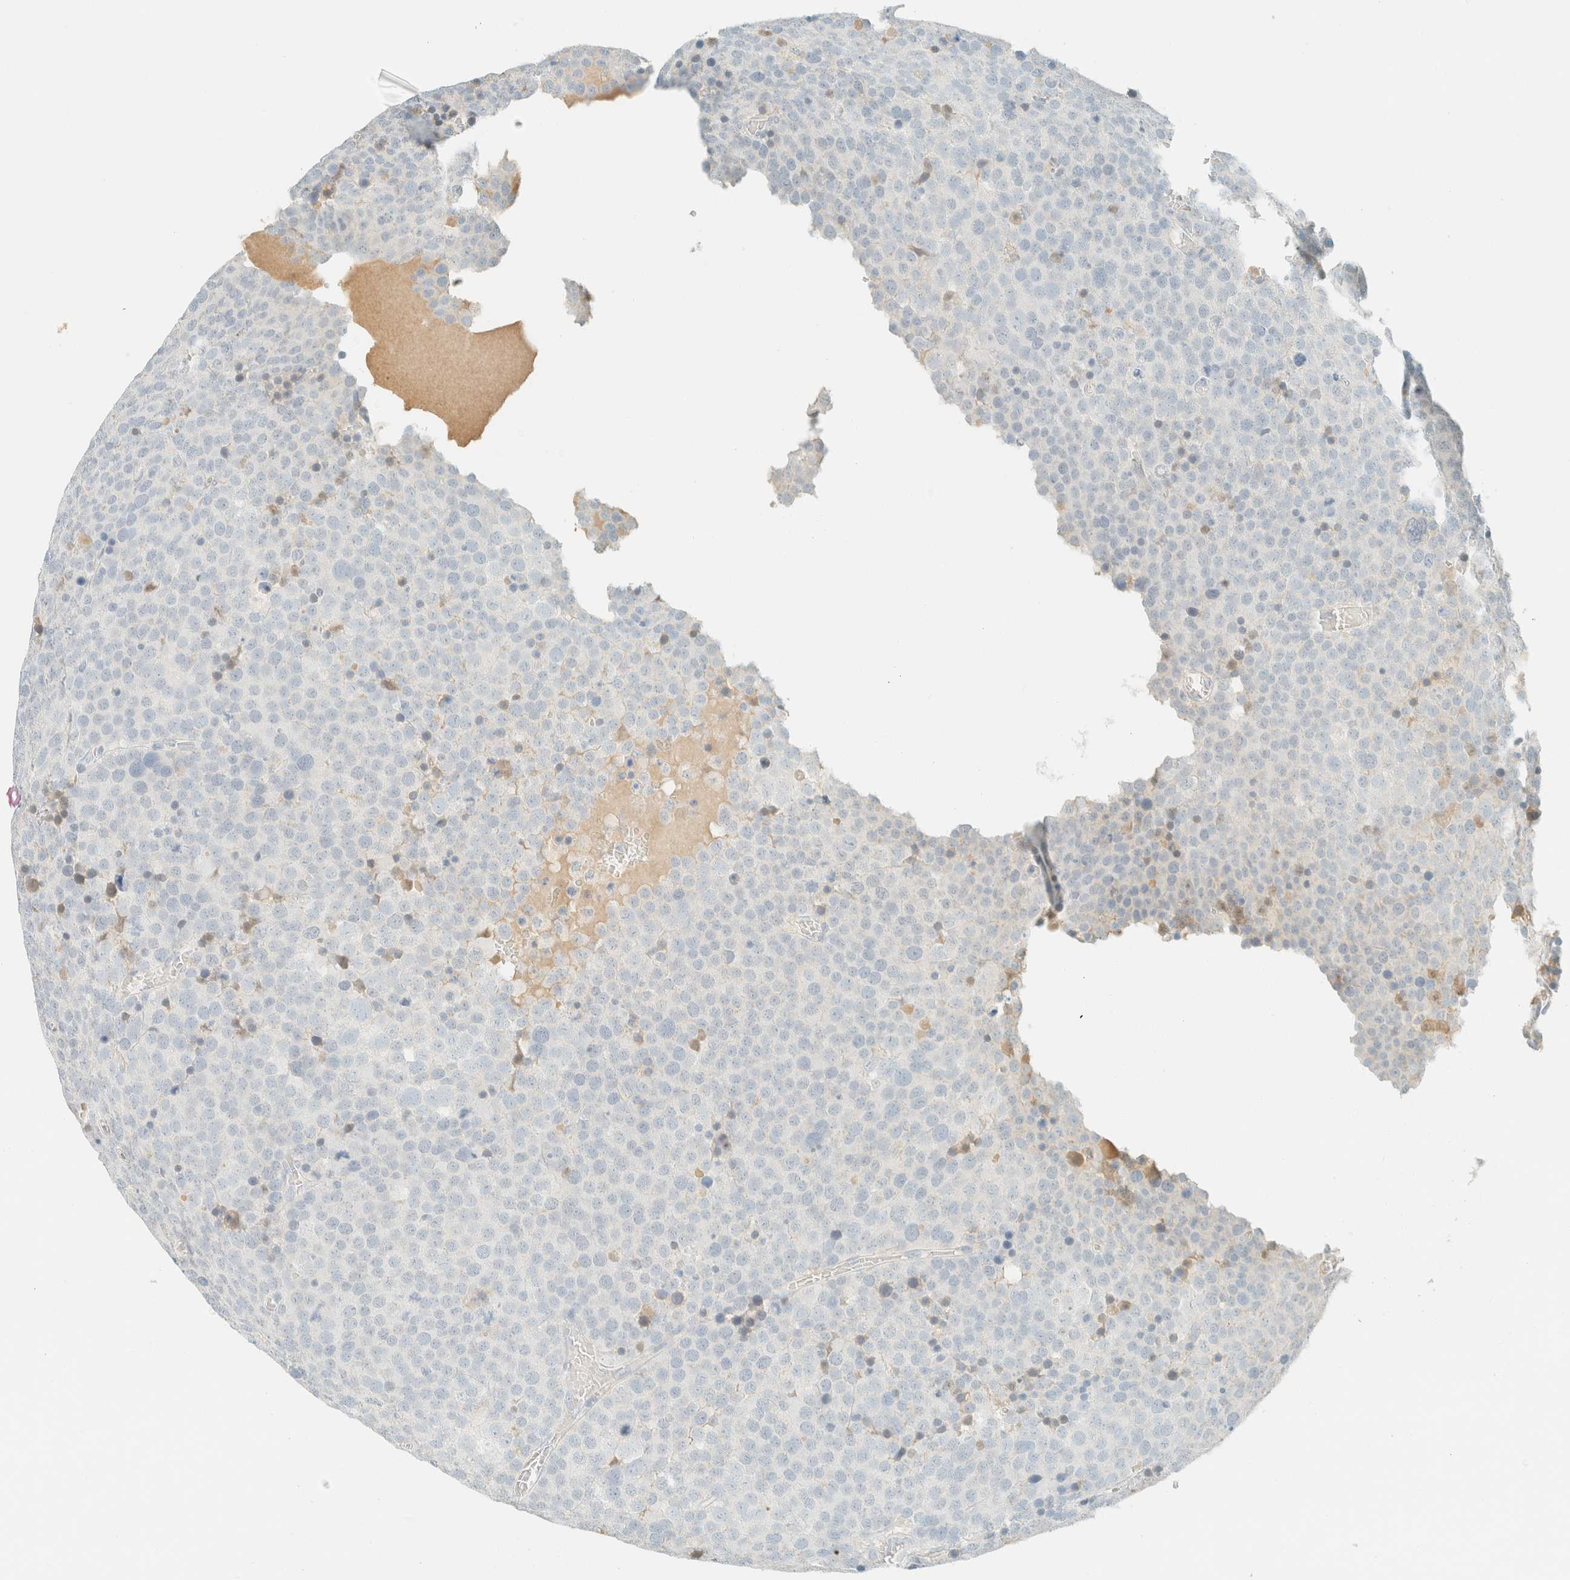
{"staining": {"intensity": "negative", "quantity": "none", "location": "none"}, "tissue": "testis cancer", "cell_type": "Tumor cells", "image_type": "cancer", "snomed": [{"axis": "morphology", "description": "Seminoma, NOS"}, {"axis": "topography", "description": "Testis"}], "caption": "This is an IHC image of human testis seminoma. There is no staining in tumor cells.", "gene": "GPA33", "patient": {"sex": "male", "age": 71}}